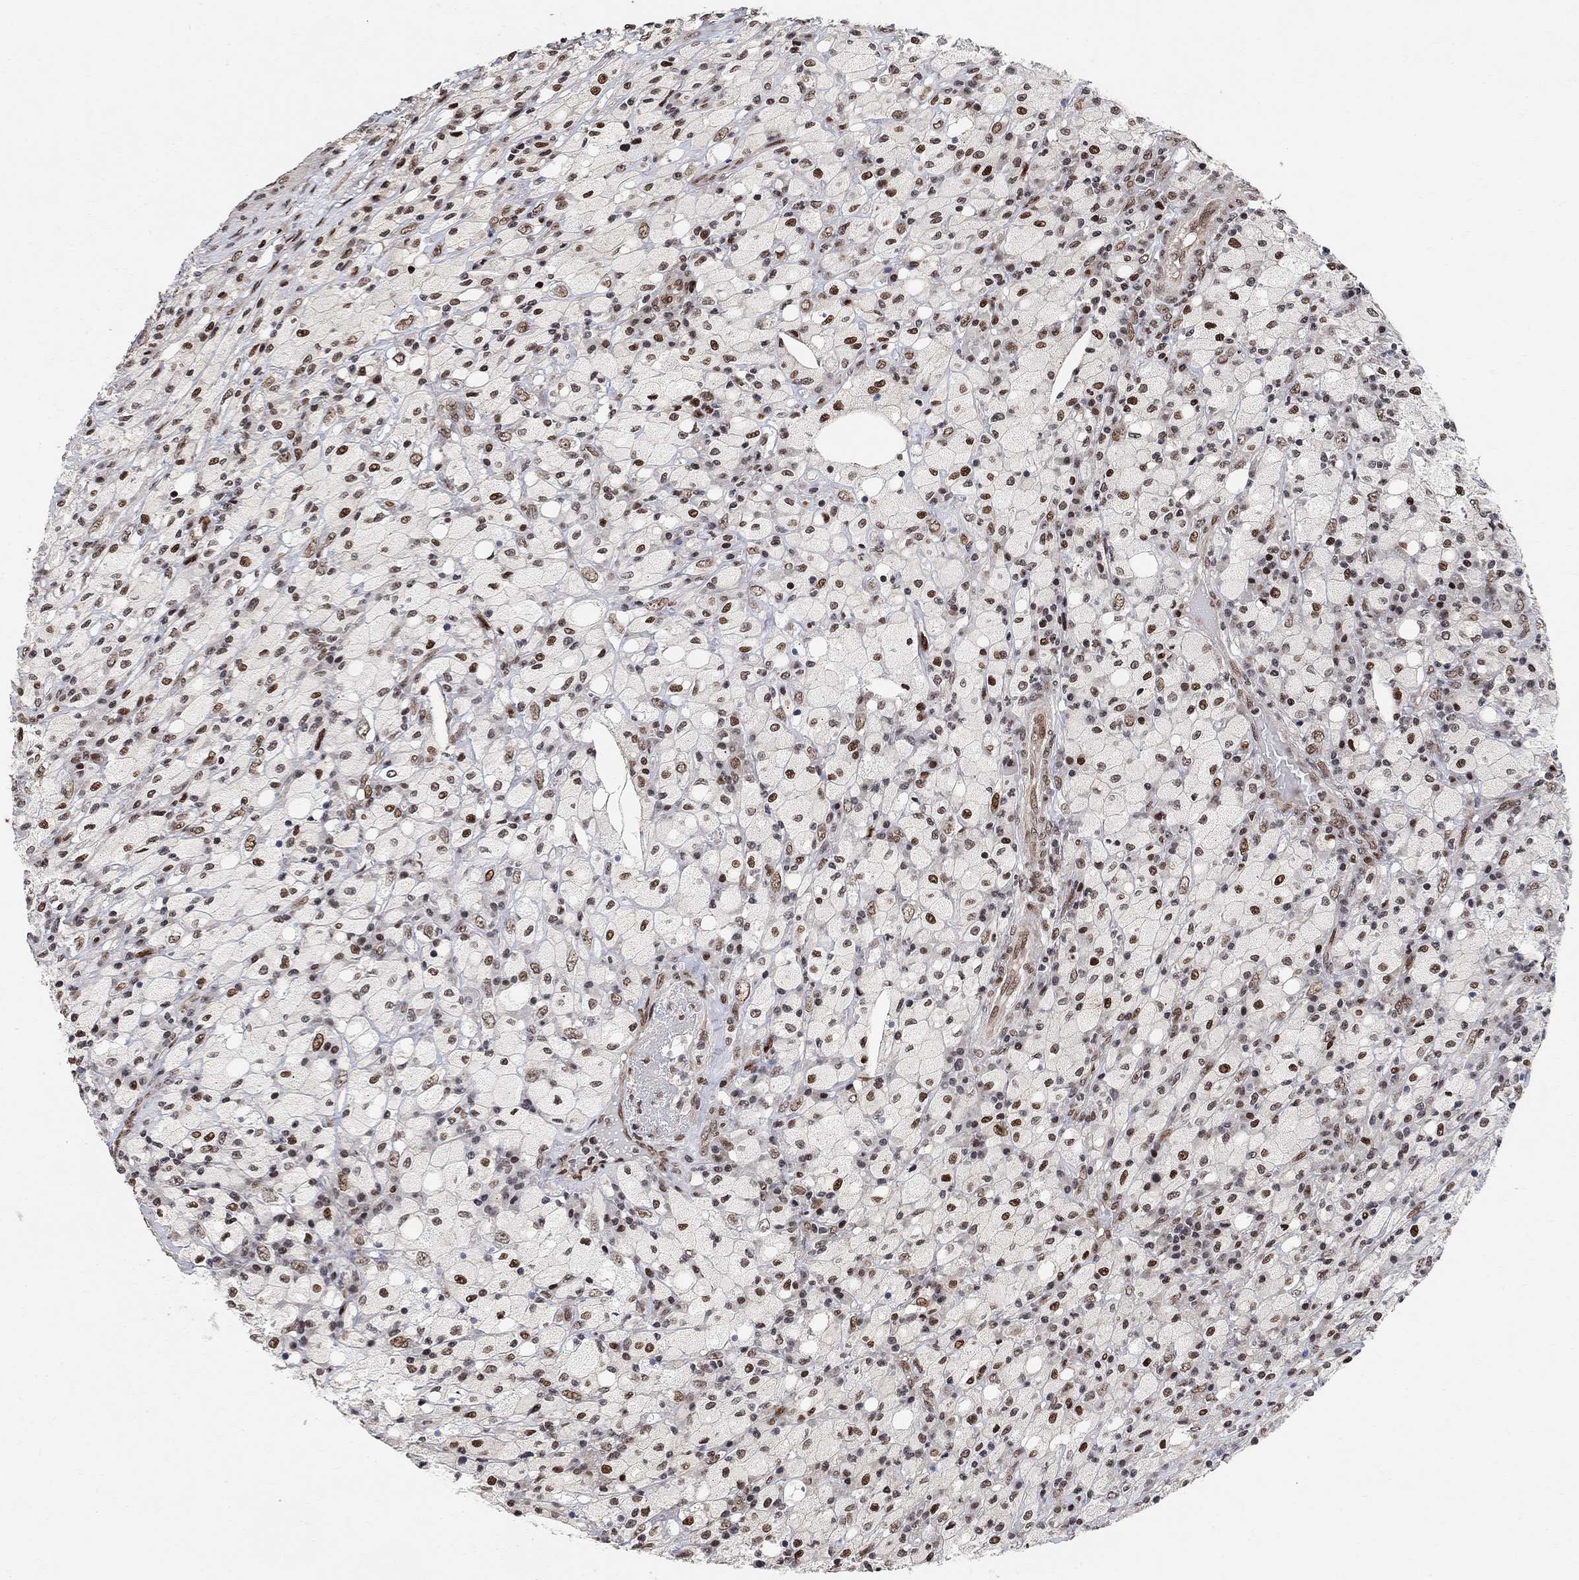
{"staining": {"intensity": "strong", "quantity": ">75%", "location": "nuclear"}, "tissue": "testis cancer", "cell_type": "Tumor cells", "image_type": "cancer", "snomed": [{"axis": "morphology", "description": "Necrosis, NOS"}, {"axis": "morphology", "description": "Carcinoma, Embryonal, NOS"}, {"axis": "topography", "description": "Testis"}], "caption": "DAB immunohistochemical staining of human testis embryonal carcinoma demonstrates strong nuclear protein positivity in approximately >75% of tumor cells.", "gene": "E4F1", "patient": {"sex": "male", "age": 19}}